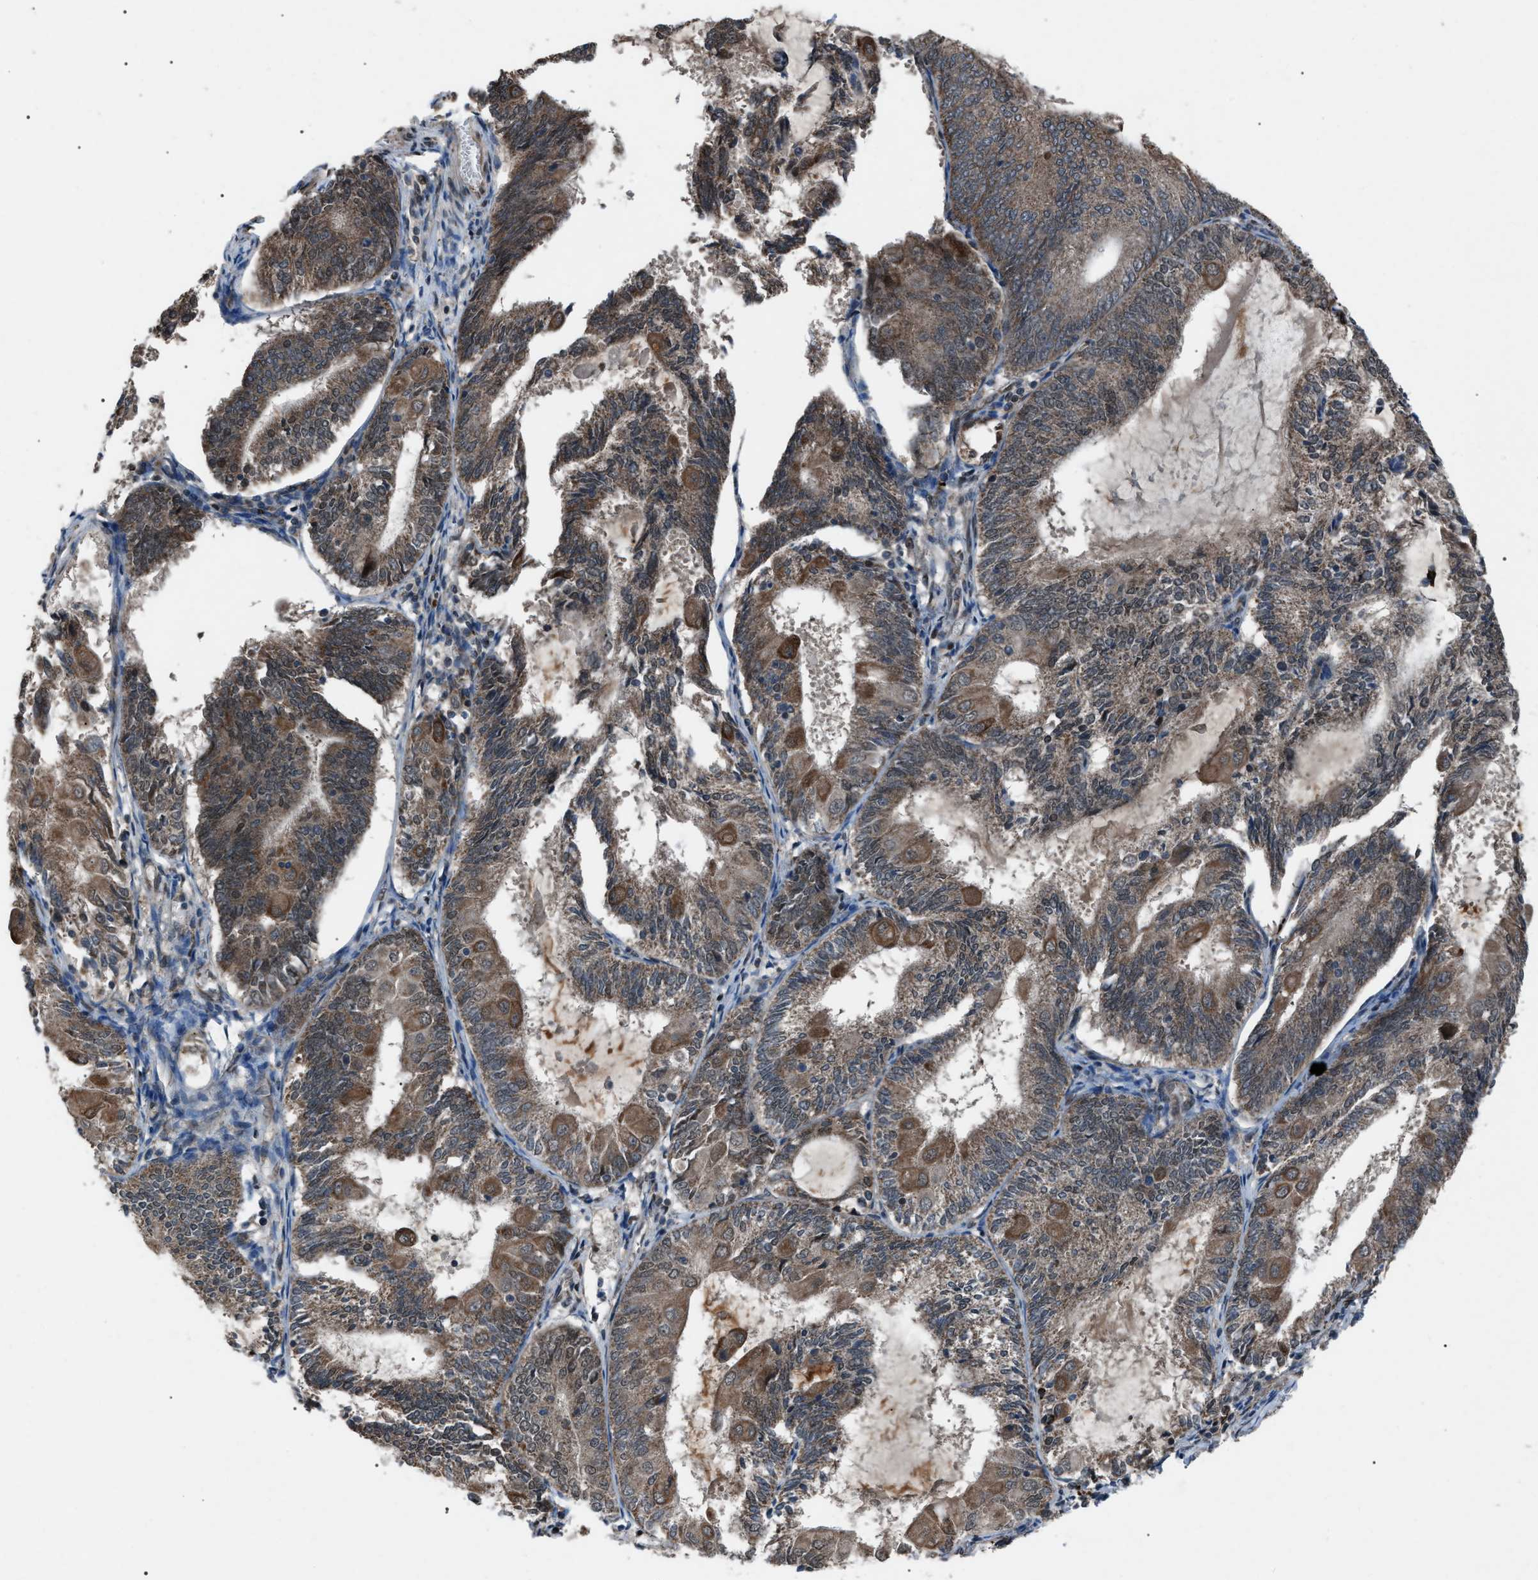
{"staining": {"intensity": "moderate", "quantity": ">75%", "location": "cytoplasmic/membranous"}, "tissue": "endometrial cancer", "cell_type": "Tumor cells", "image_type": "cancer", "snomed": [{"axis": "morphology", "description": "Adenocarcinoma, NOS"}, {"axis": "topography", "description": "Endometrium"}], "caption": "Tumor cells show medium levels of moderate cytoplasmic/membranous expression in about >75% of cells in endometrial cancer (adenocarcinoma).", "gene": "ZFAND2A", "patient": {"sex": "female", "age": 81}}